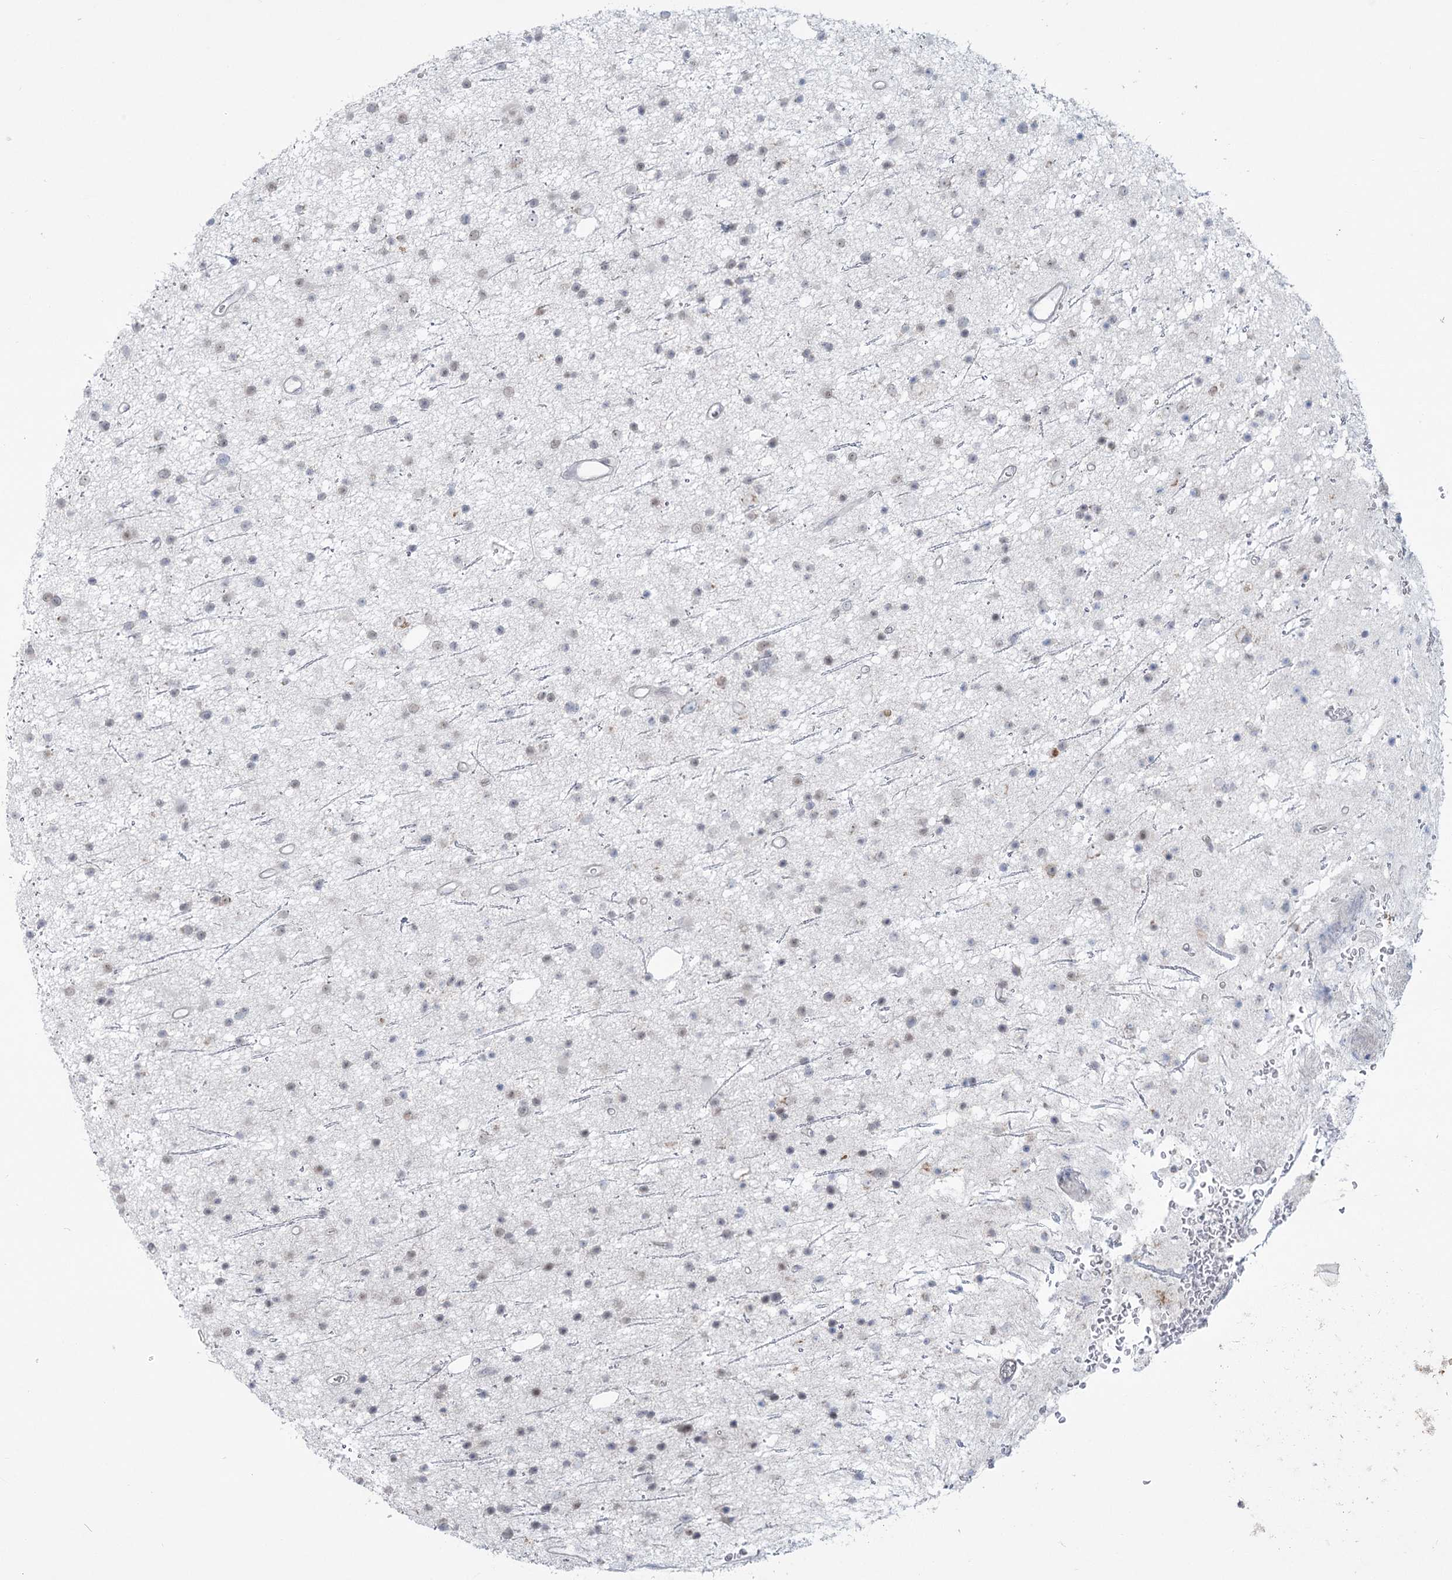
{"staining": {"intensity": "weak", "quantity": "<25%", "location": "nuclear"}, "tissue": "glioma", "cell_type": "Tumor cells", "image_type": "cancer", "snomed": [{"axis": "morphology", "description": "Glioma, malignant, Low grade"}, {"axis": "topography", "description": "Cerebral cortex"}], "caption": "IHC of human malignant low-grade glioma shows no staining in tumor cells. (Stains: DAB immunohistochemistry (IHC) with hematoxylin counter stain, Microscopy: brightfield microscopy at high magnification).", "gene": "MTG1", "patient": {"sex": "female", "age": 39}}